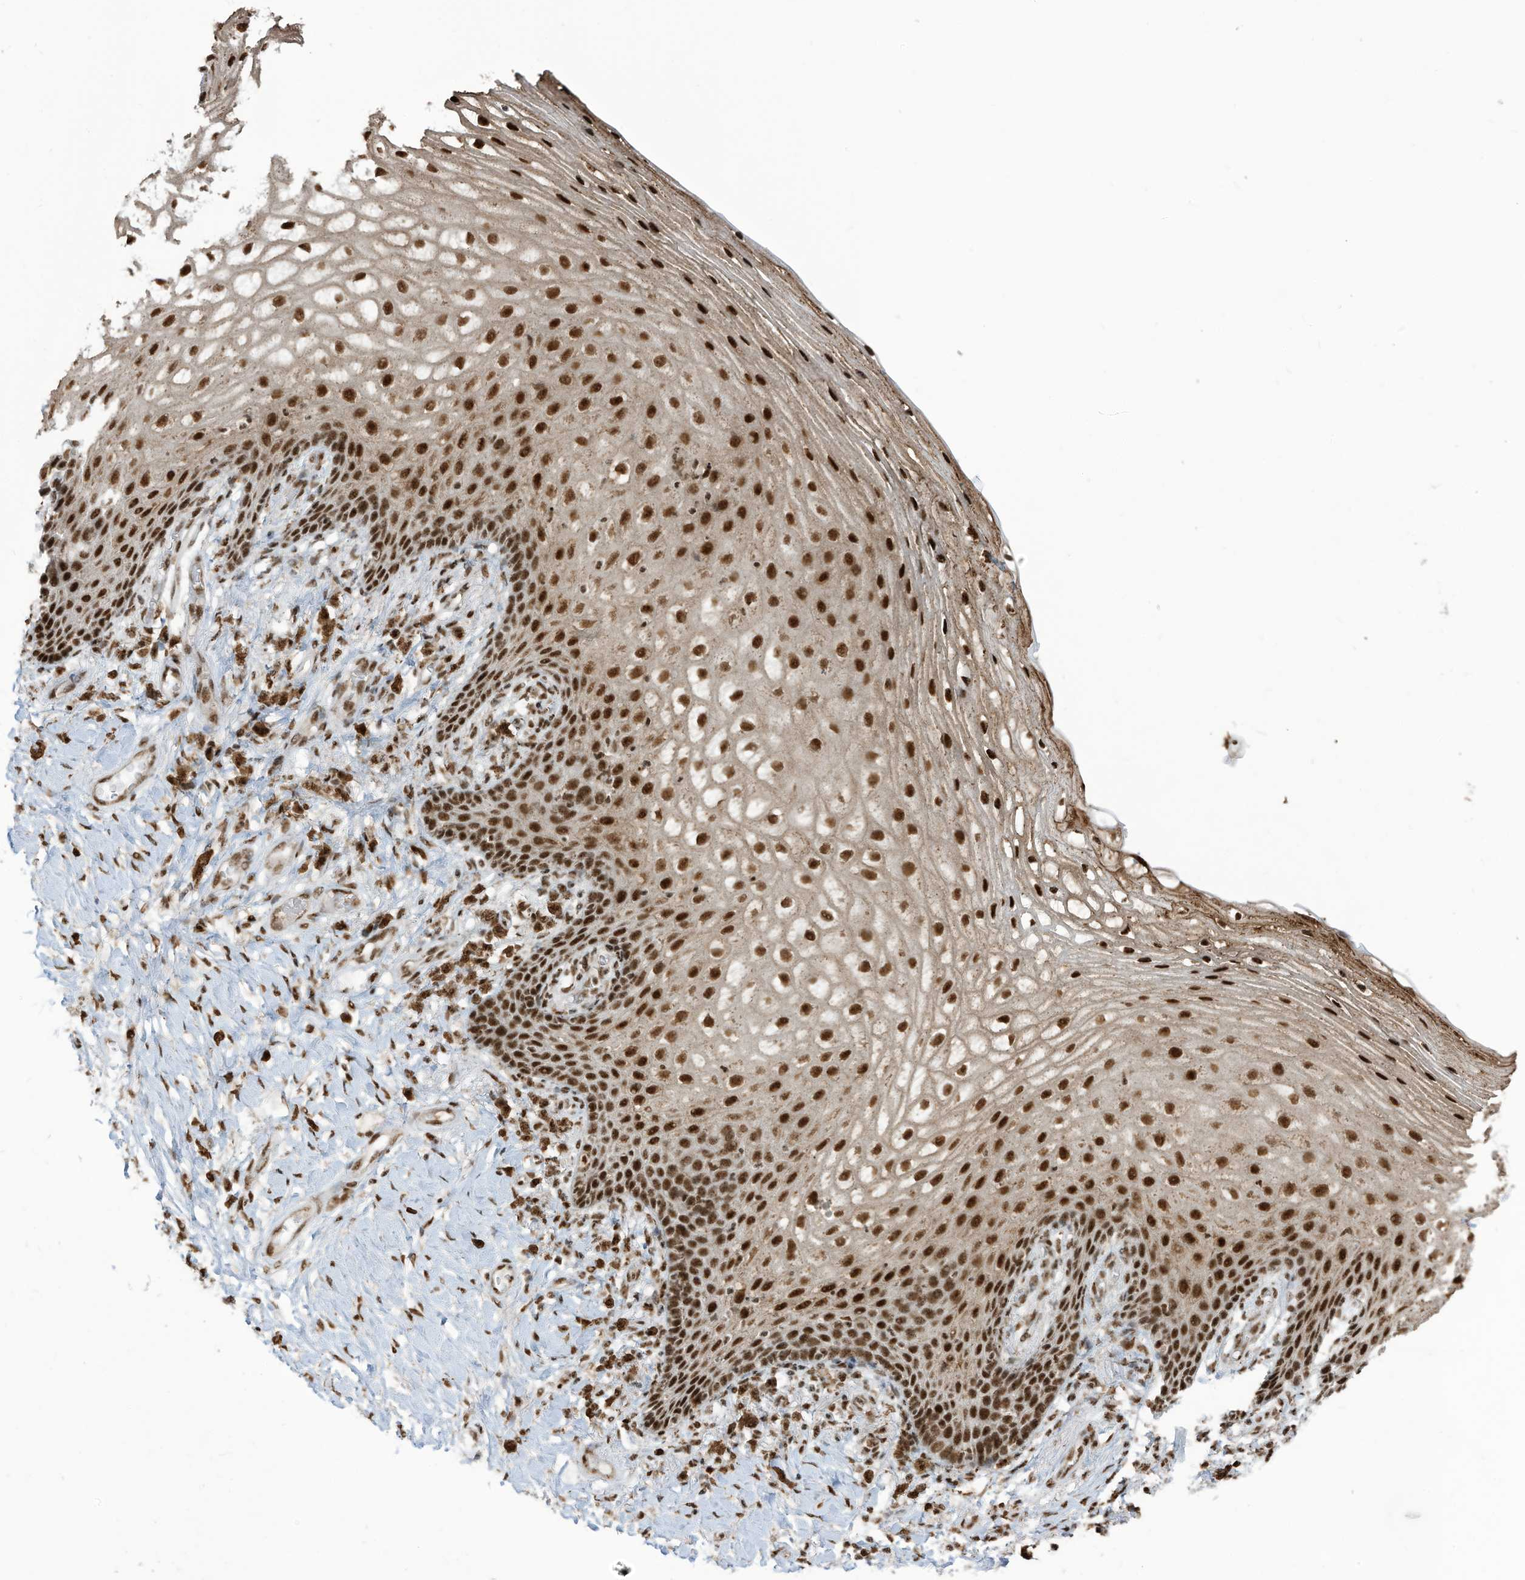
{"staining": {"intensity": "strong", "quantity": ">75%", "location": "nuclear"}, "tissue": "vagina", "cell_type": "Squamous epithelial cells", "image_type": "normal", "snomed": [{"axis": "morphology", "description": "Normal tissue, NOS"}, {"axis": "topography", "description": "Vagina"}], "caption": "An immunohistochemistry photomicrograph of unremarkable tissue is shown. Protein staining in brown shows strong nuclear positivity in vagina within squamous epithelial cells. Using DAB (3,3'-diaminobenzidine) (brown) and hematoxylin (blue) stains, captured at high magnification using brightfield microscopy.", "gene": "LBH", "patient": {"sex": "female", "age": 60}}